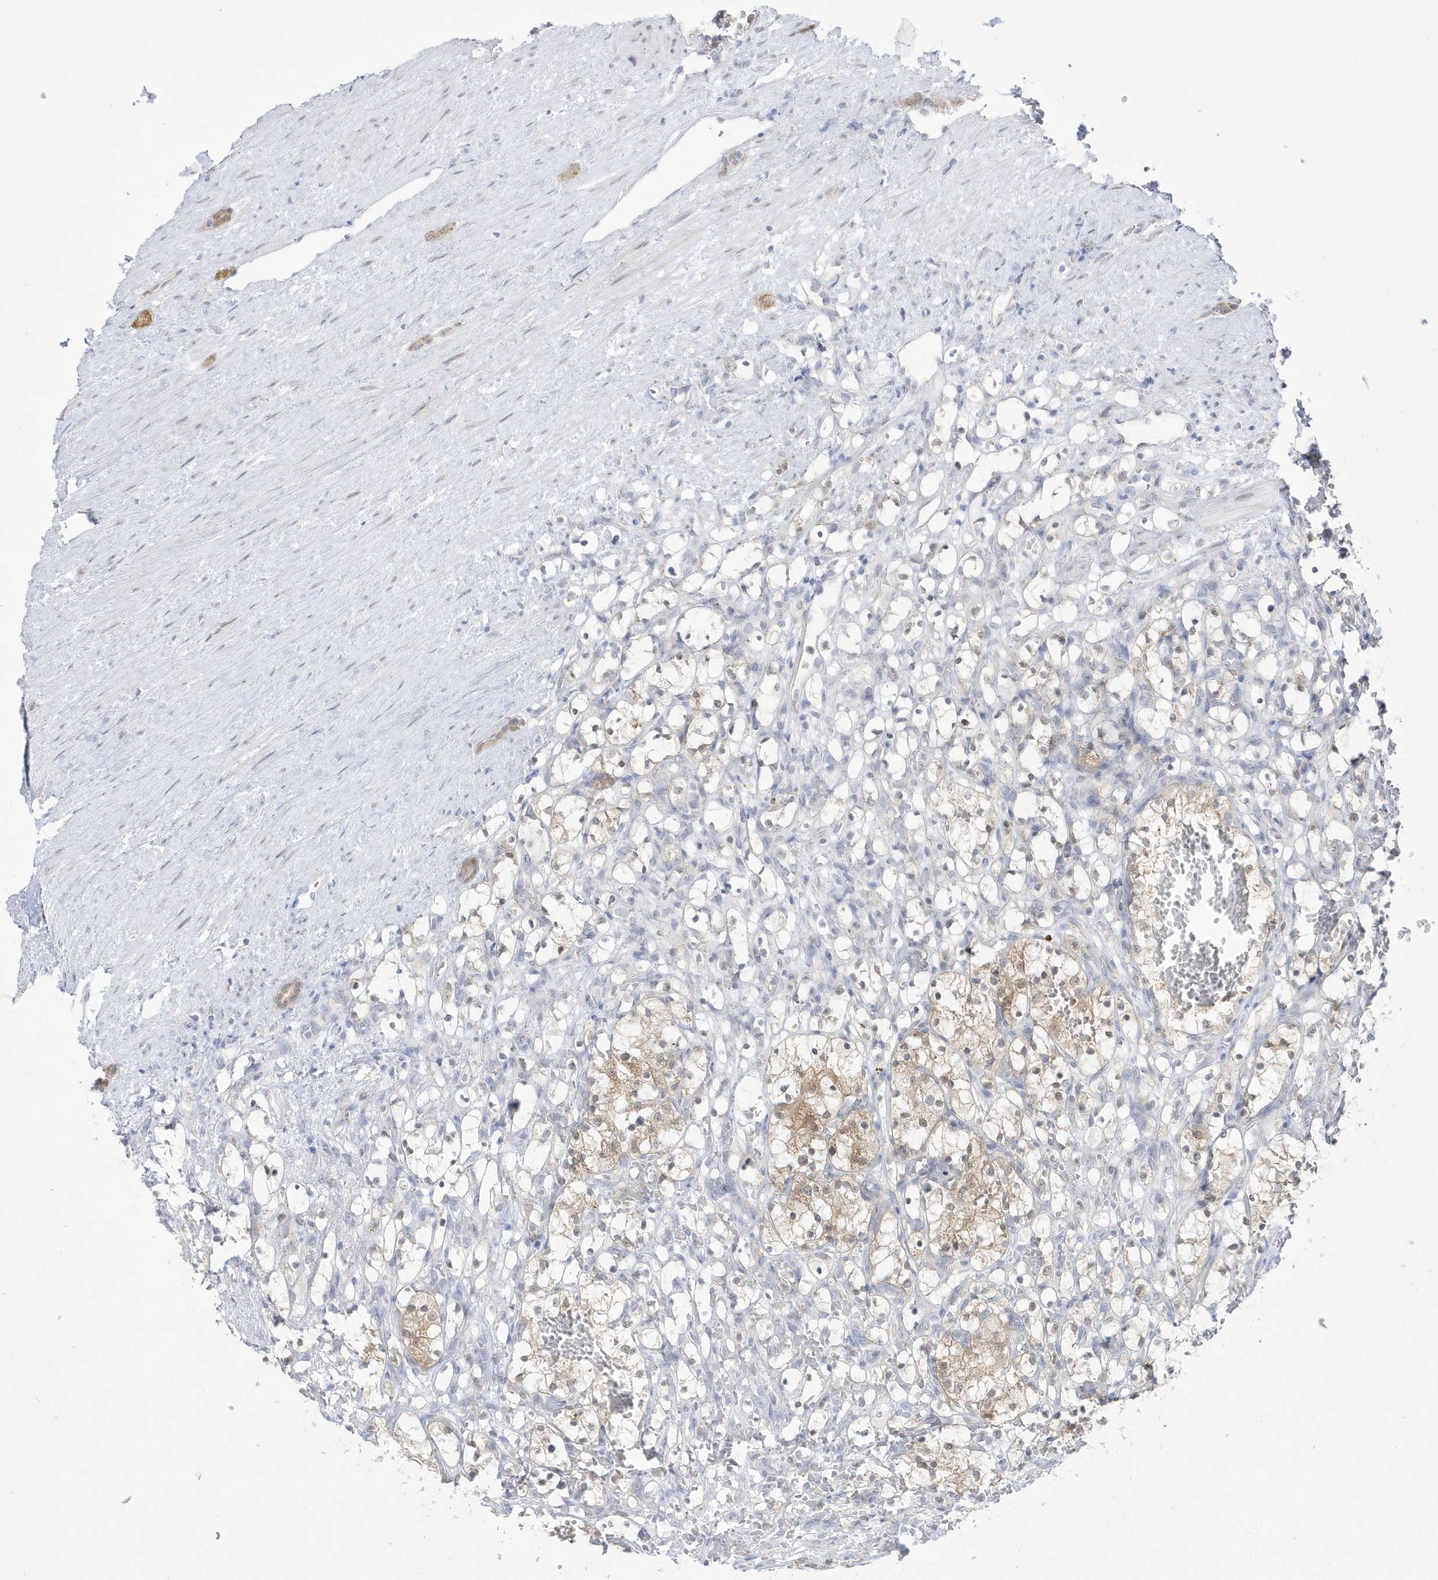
{"staining": {"intensity": "weak", "quantity": "25%-75%", "location": "cytoplasmic/membranous"}, "tissue": "renal cancer", "cell_type": "Tumor cells", "image_type": "cancer", "snomed": [{"axis": "morphology", "description": "Adenocarcinoma, NOS"}, {"axis": "topography", "description": "Kidney"}], "caption": "Renal cancer (adenocarcinoma) stained with a protein marker exhibits weak staining in tumor cells.", "gene": "PCBD1", "patient": {"sex": "female", "age": 69}}